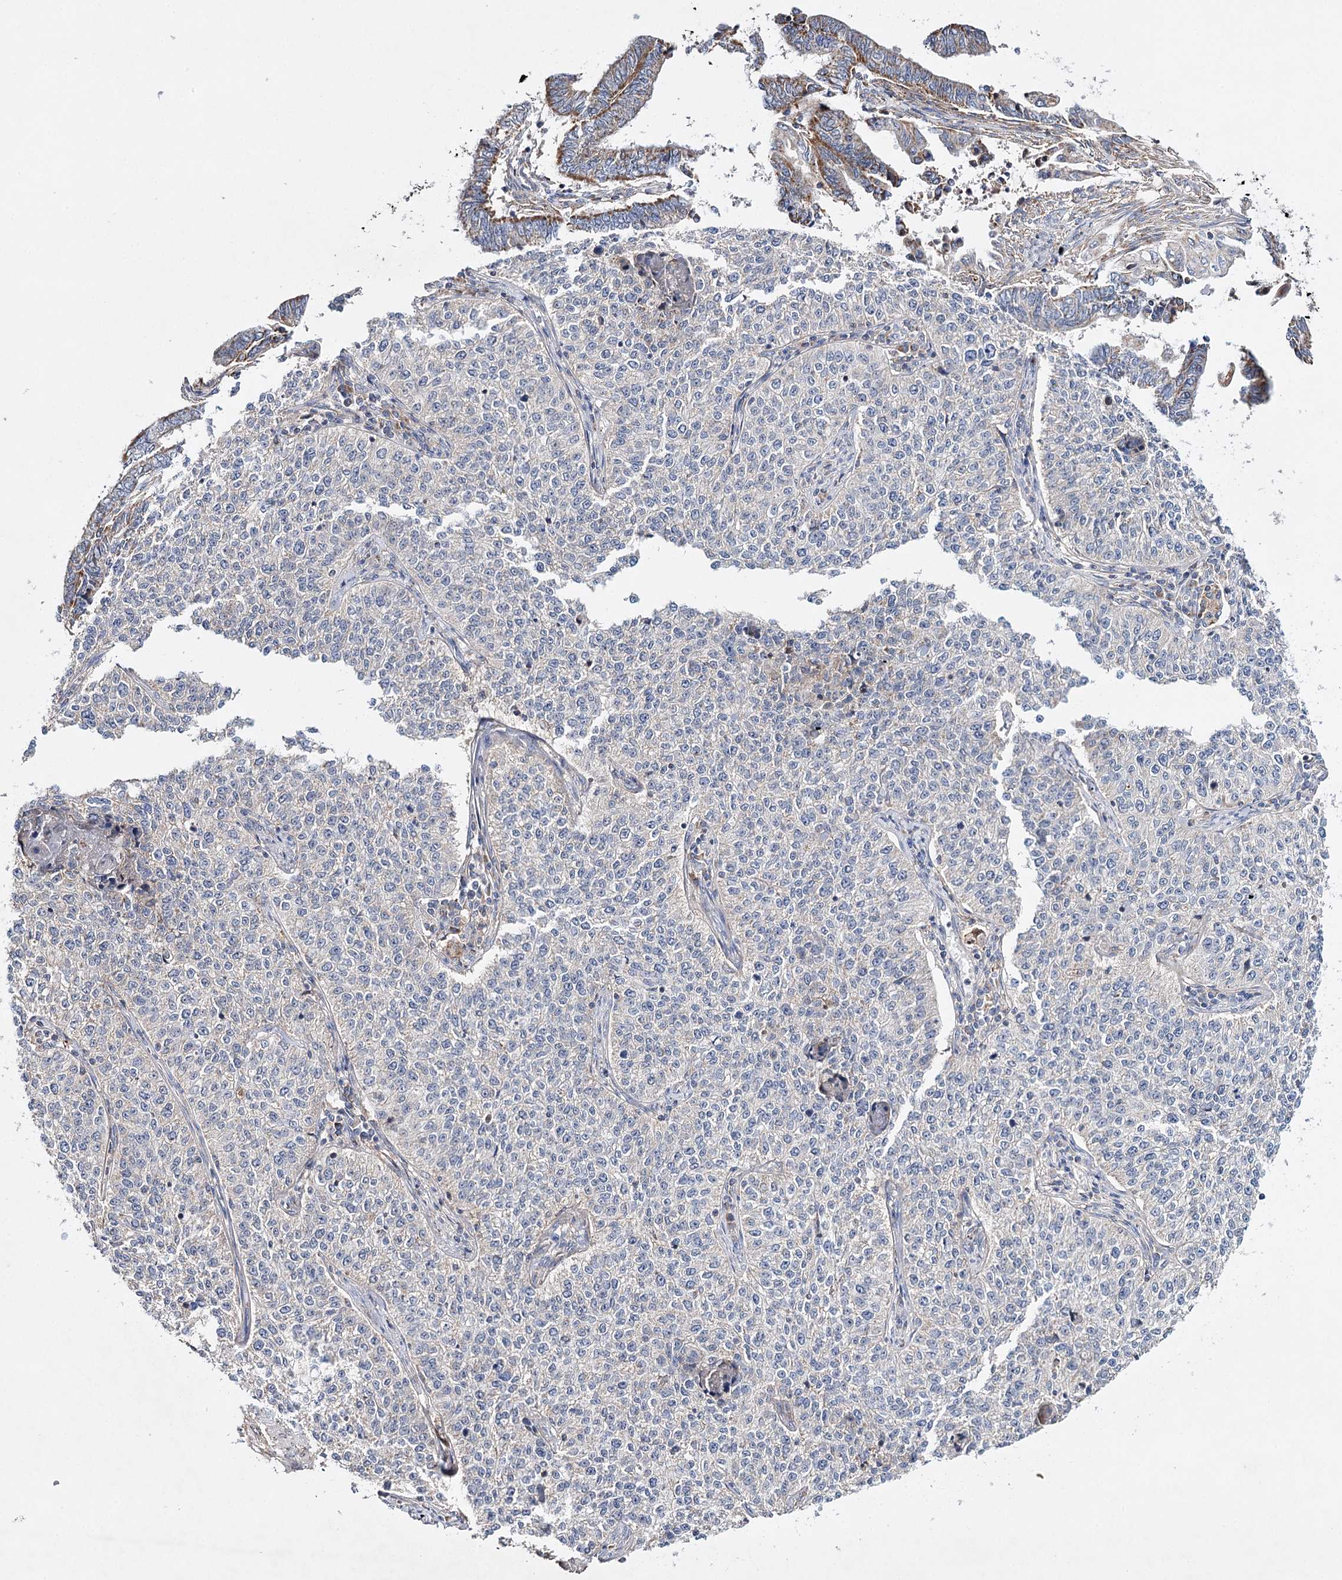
{"staining": {"intensity": "negative", "quantity": "none", "location": "none"}, "tissue": "cervical cancer", "cell_type": "Tumor cells", "image_type": "cancer", "snomed": [{"axis": "morphology", "description": "Squamous cell carcinoma, NOS"}, {"axis": "topography", "description": "Cervix"}], "caption": "Tumor cells show no significant protein expression in squamous cell carcinoma (cervical).", "gene": "CFAP46", "patient": {"sex": "female", "age": 35}}